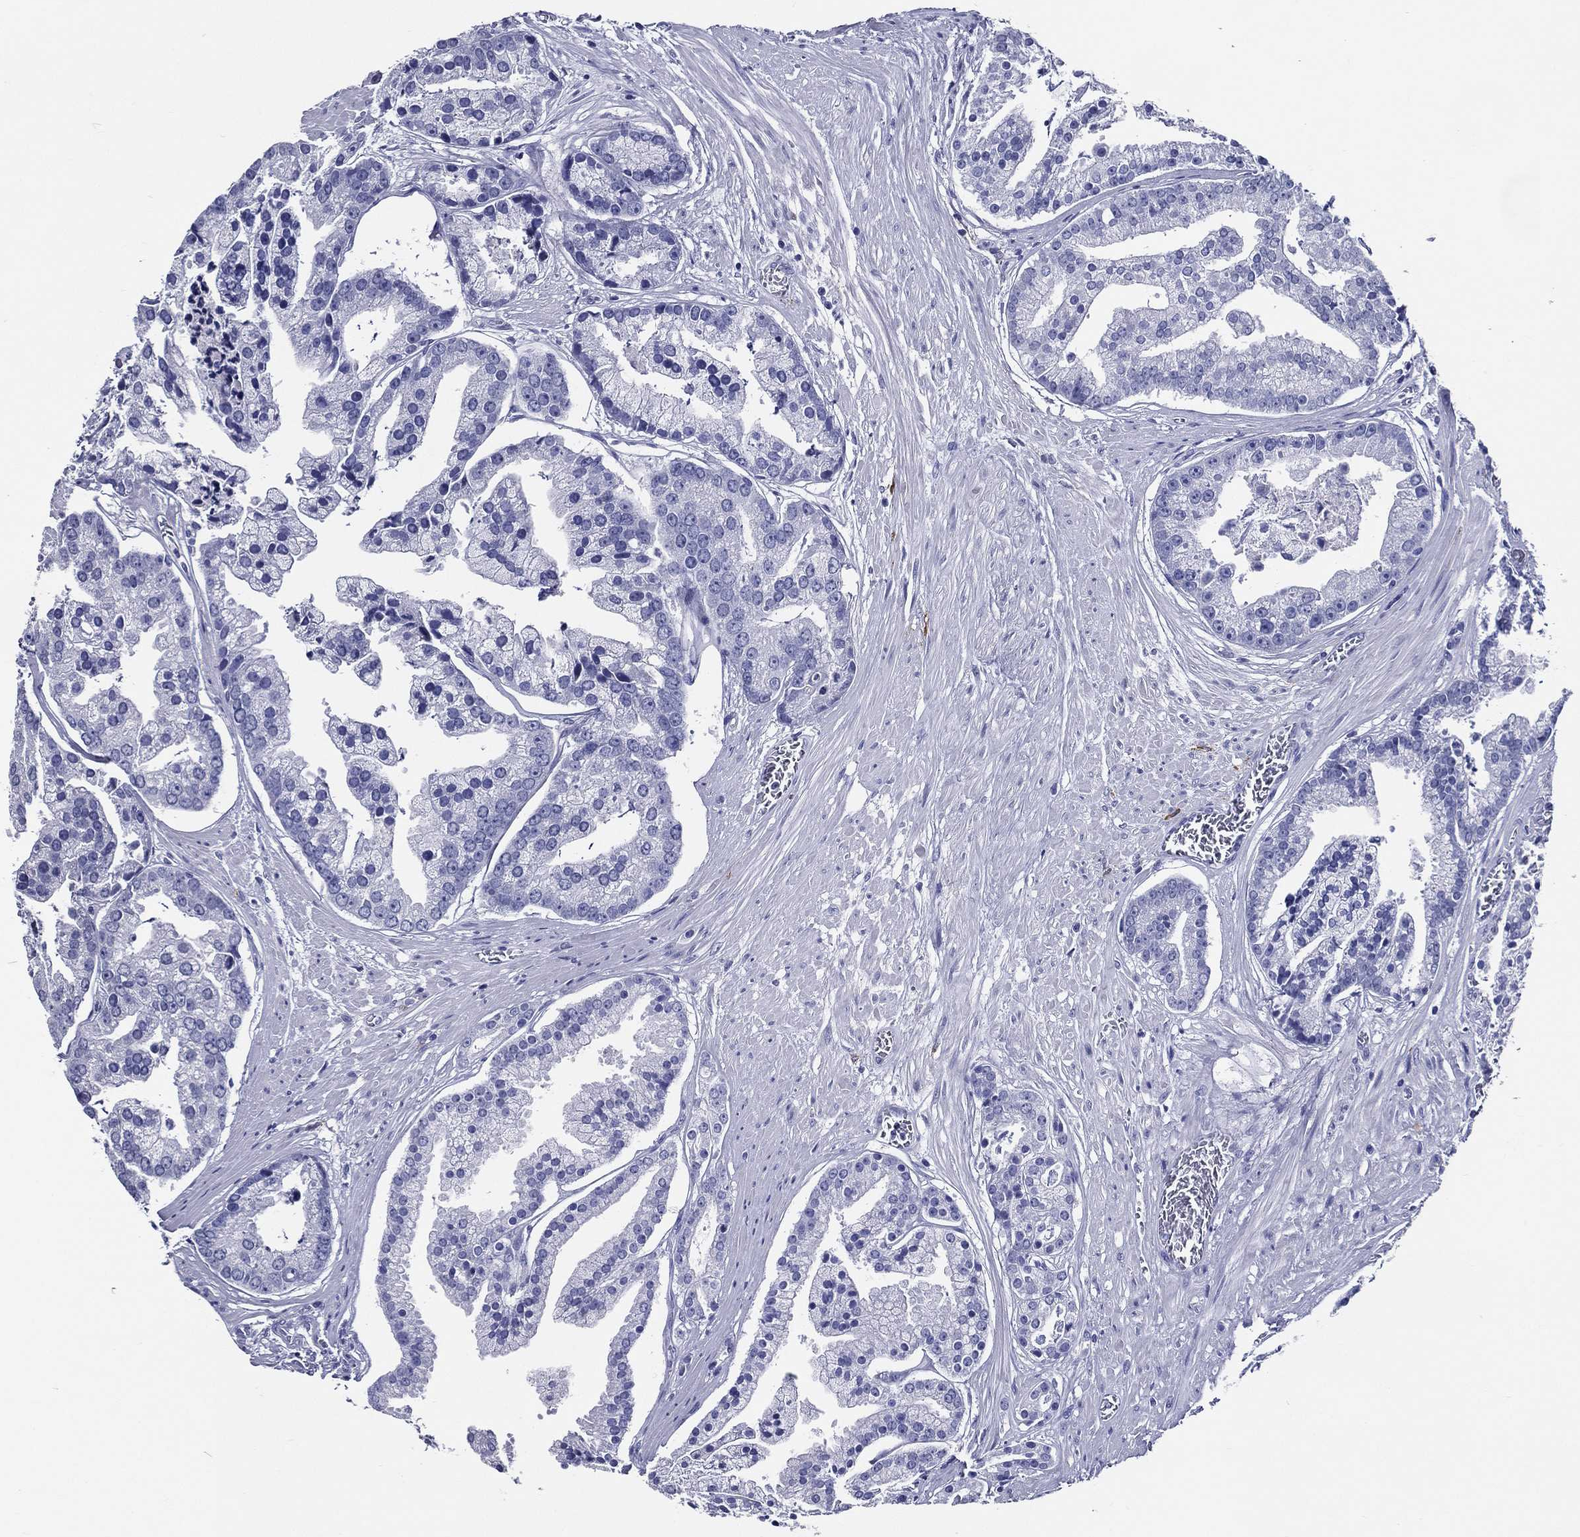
{"staining": {"intensity": "negative", "quantity": "none", "location": "none"}, "tissue": "prostate cancer", "cell_type": "Tumor cells", "image_type": "cancer", "snomed": [{"axis": "morphology", "description": "Adenocarcinoma, NOS"}, {"axis": "topography", "description": "Prostate and seminal vesicle, NOS"}, {"axis": "topography", "description": "Prostate"}], "caption": "This is a photomicrograph of immunohistochemistry (IHC) staining of prostate cancer (adenocarcinoma), which shows no expression in tumor cells.", "gene": "ACE2", "patient": {"sex": "male", "age": 44}}